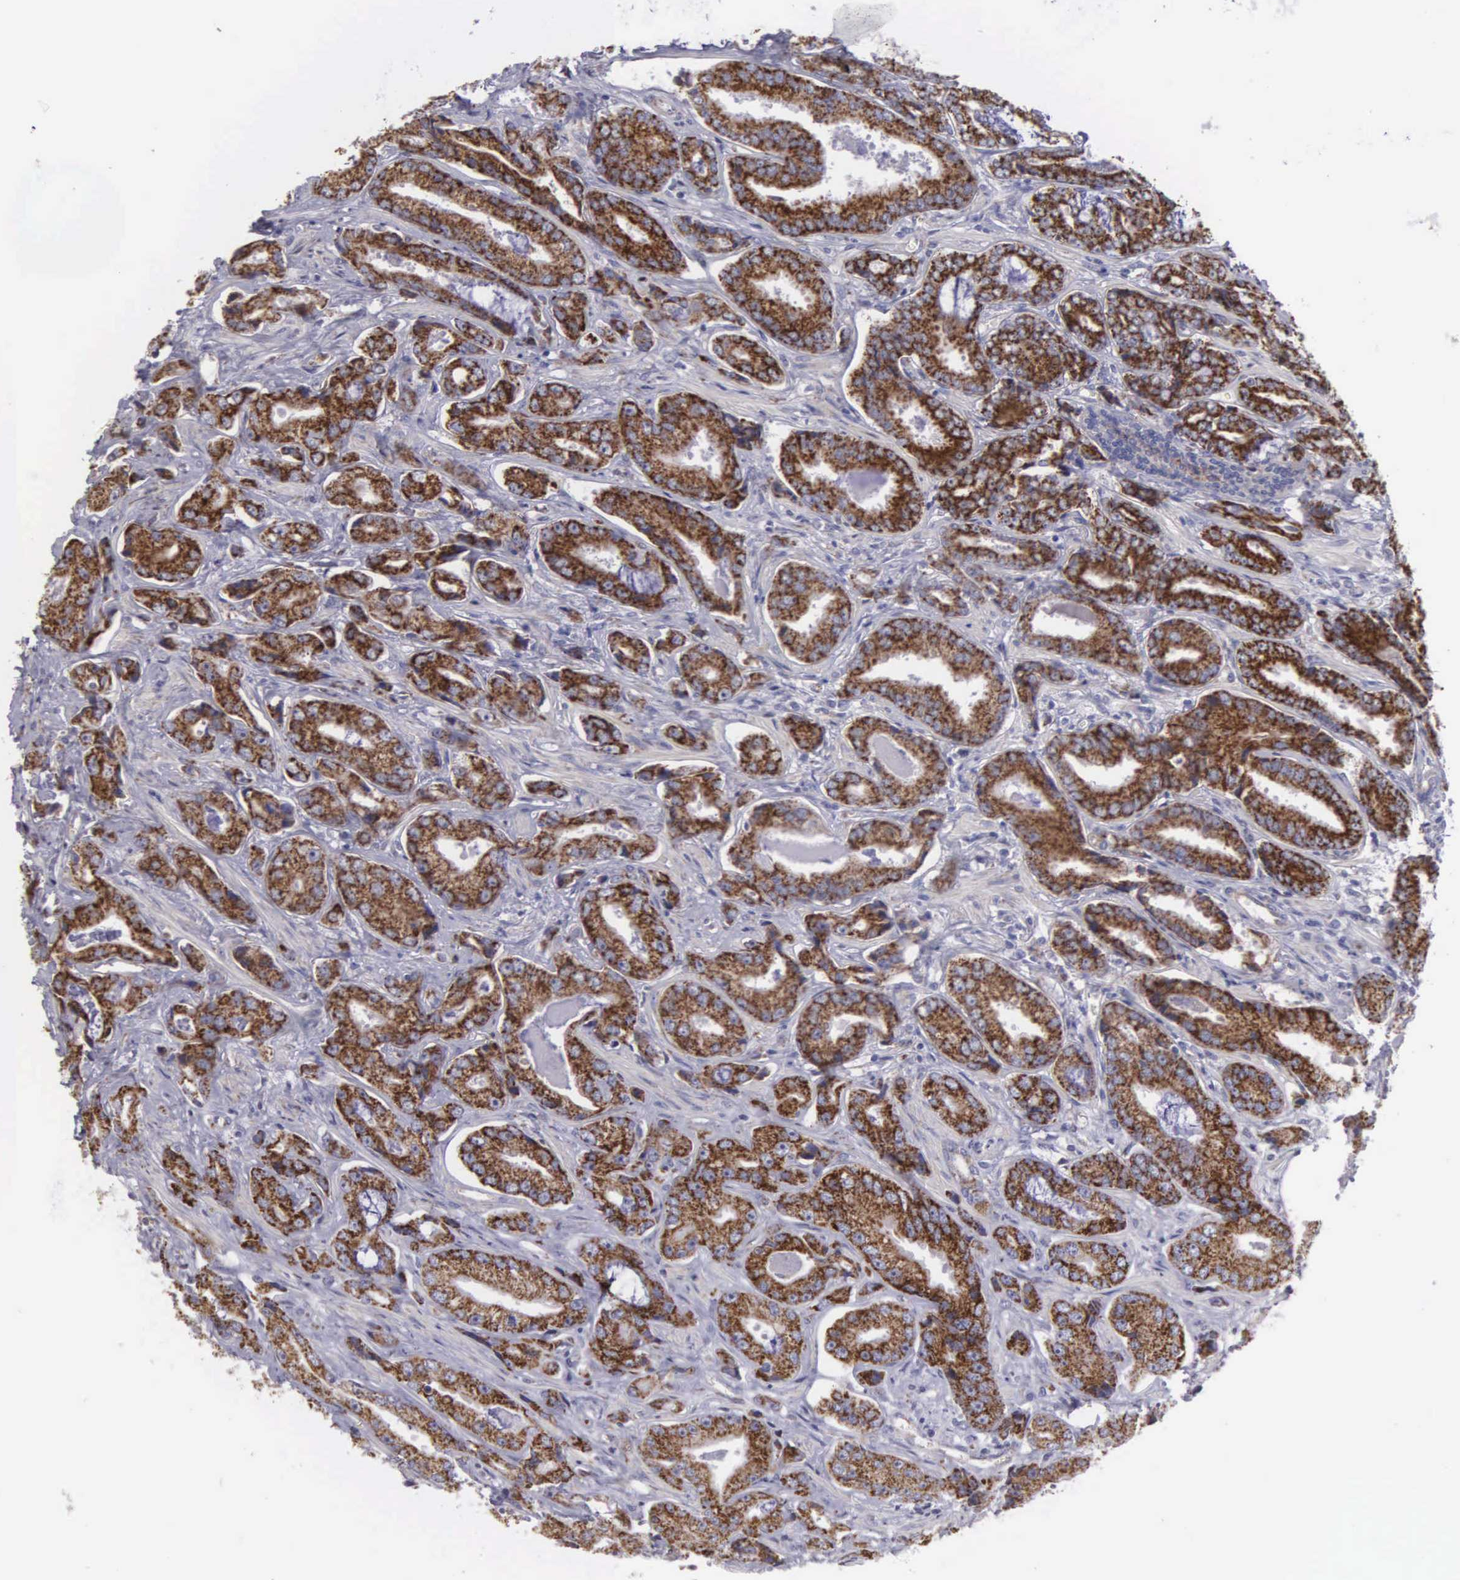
{"staining": {"intensity": "strong", "quantity": ">75%", "location": "cytoplasmic/membranous"}, "tissue": "prostate cancer", "cell_type": "Tumor cells", "image_type": "cancer", "snomed": [{"axis": "morphology", "description": "Adenocarcinoma, Low grade"}, {"axis": "topography", "description": "Prostate"}], "caption": "Immunohistochemical staining of human prostate cancer reveals high levels of strong cytoplasmic/membranous positivity in about >75% of tumor cells.", "gene": "SYNJ2BP", "patient": {"sex": "male", "age": 65}}